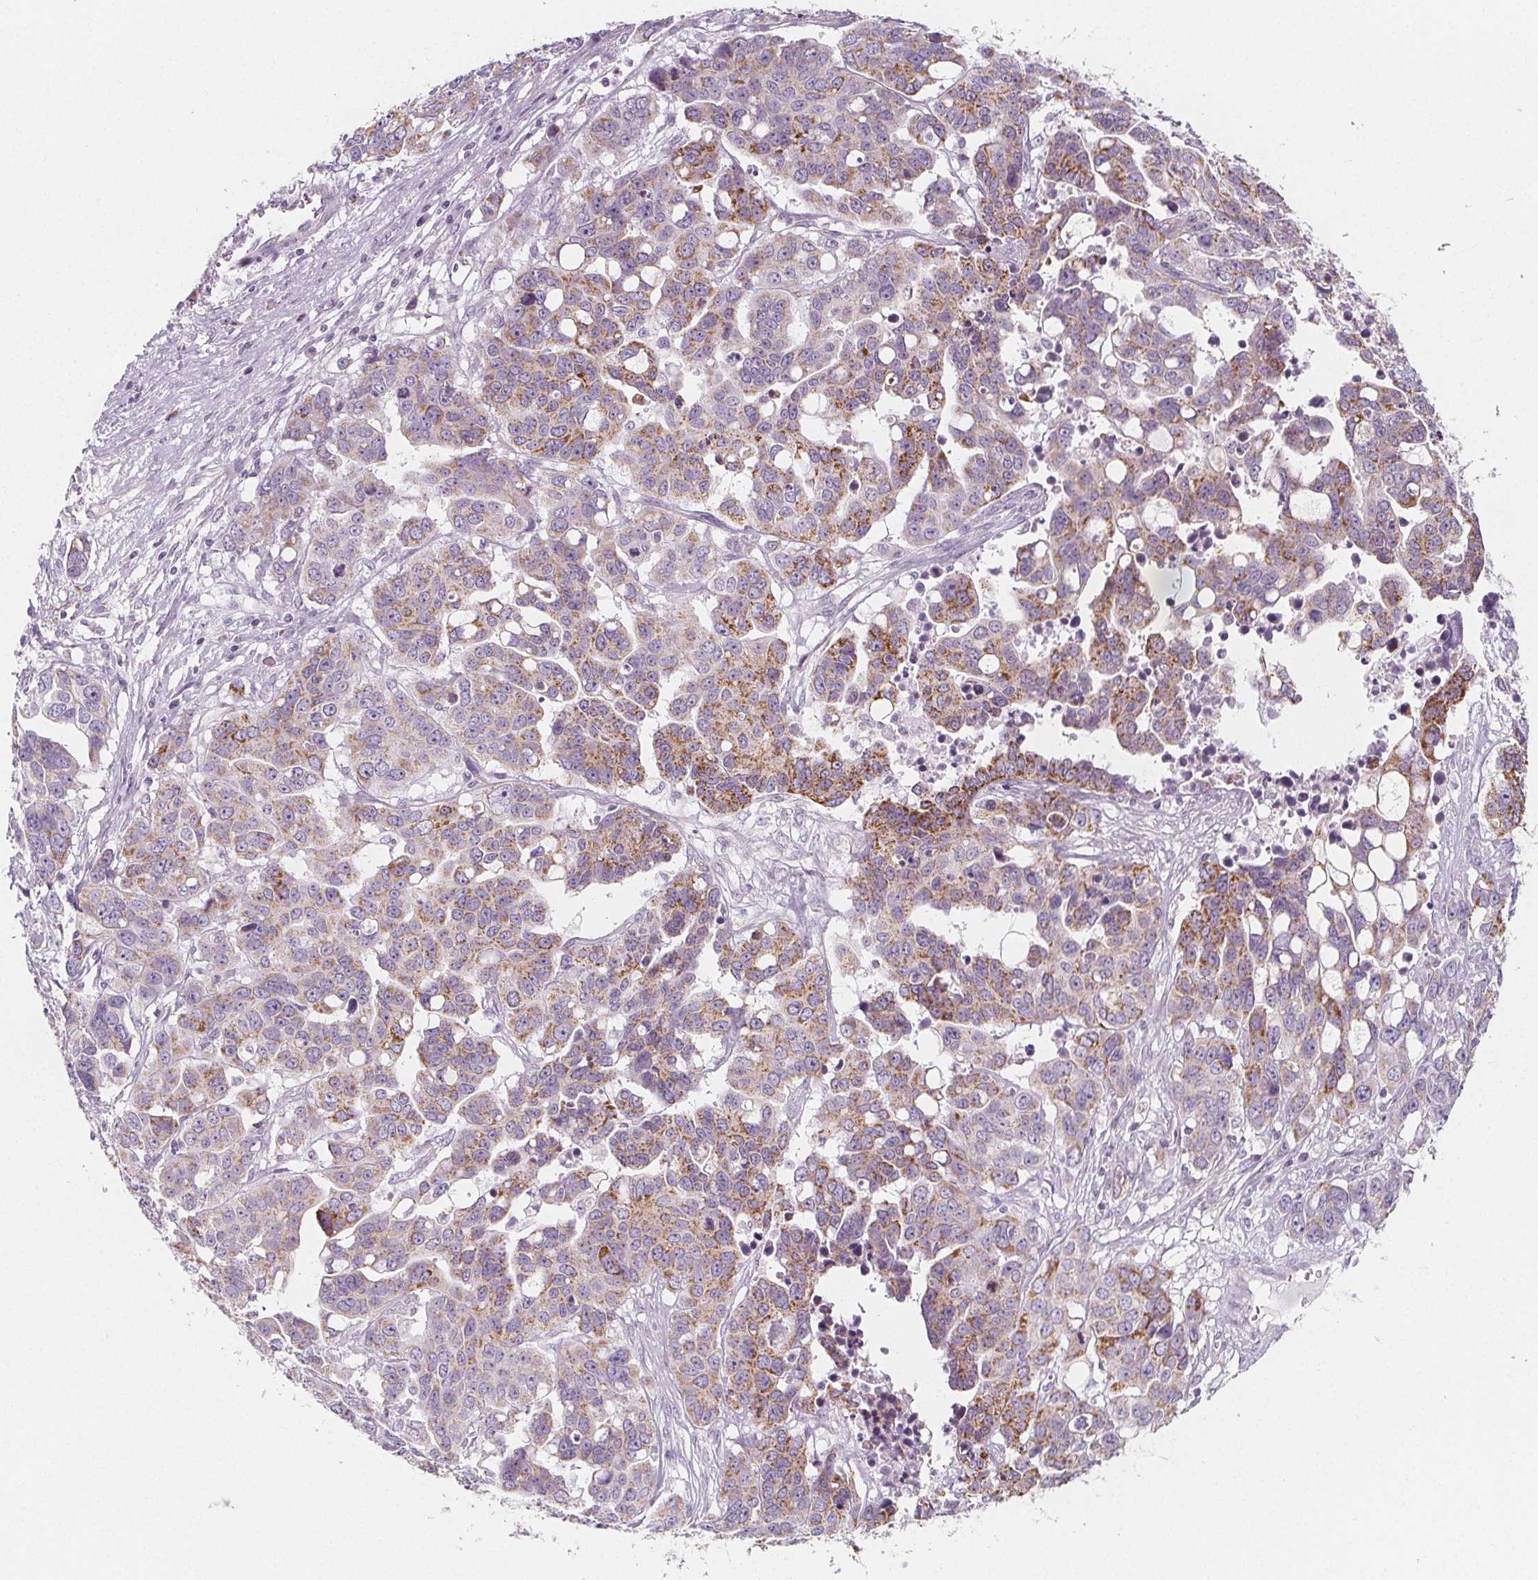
{"staining": {"intensity": "moderate", "quantity": "25%-75%", "location": "cytoplasmic/membranous"}, "tissue": "ovarian cancer", "cell_type": "Tumor cells", "image_type": "cancer", "snomed": [{"axis": "morphology", "description": "Carcinoma, endometroid"}, {"axis": "topography", "description": "Ovary"}], "caption": "Ovarian cancer stained with DAB immunohistochemistry (IHC) exhibits medium levels of moderate cytoplasmic/membranous staining in approximately 25%-75% of tumor cells. (Brightfield microscopy of DAB IHC at high magnification).", "gene": "IL17C", "patient": {"sex": "female", "age": 78}}